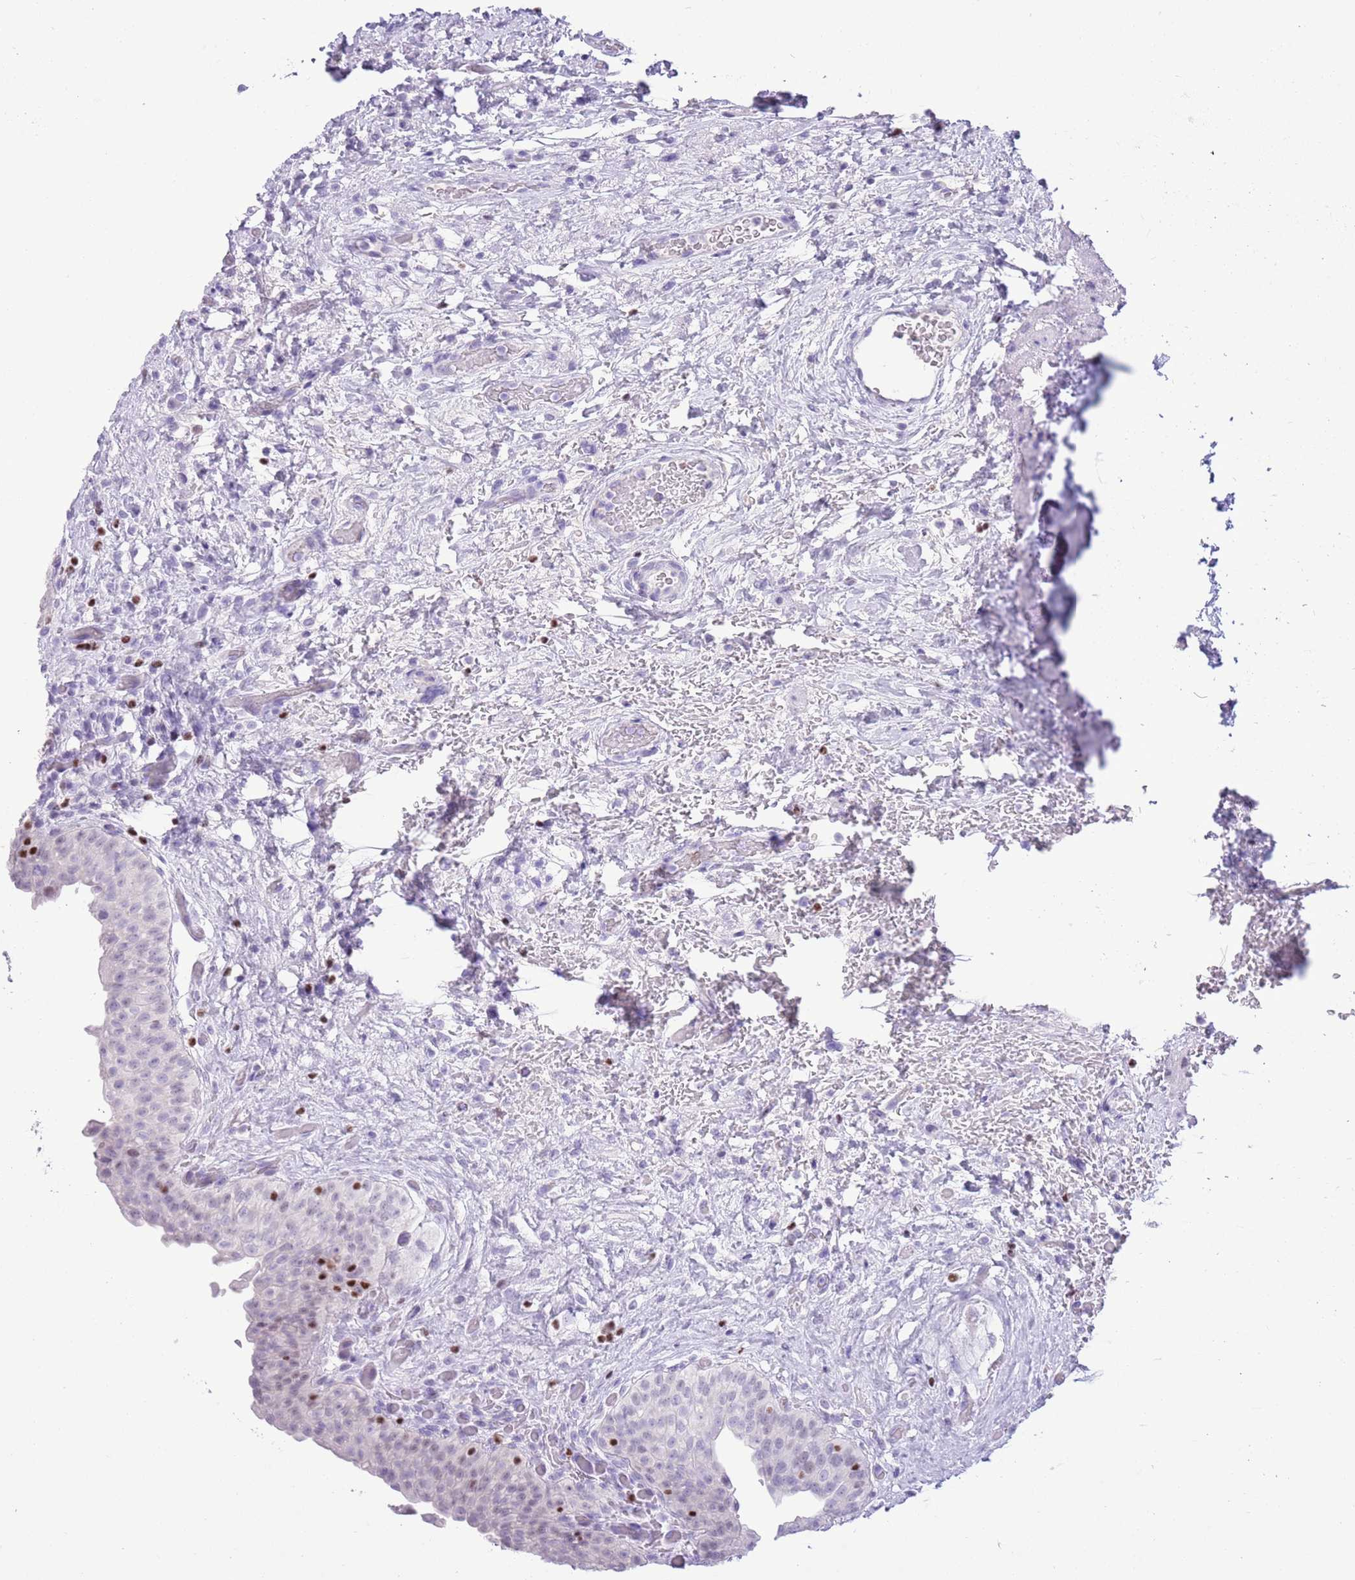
{"staining": {"intensity": "moderate", "quantity": "<25%", "location": "nuclear"}, "tissue": "urinary bladder", "cell_type": "Urothelial cells", "image_type": "normal", "snomed": [{"axis": "morphology", "description": "Normal tissue, NOS"}, {"axis": "topography", "description": "Urinary bladder"}], "caption": "Immunohistochemistry (IHC) photomicrograph of normal human urinary bladder stained for a protein (brown), which shows low levels of moderate nuclear expression in about <25% of urothelial cells.", "gene": "BCL11B", "patient": {"sex": "male", "age": 69}}